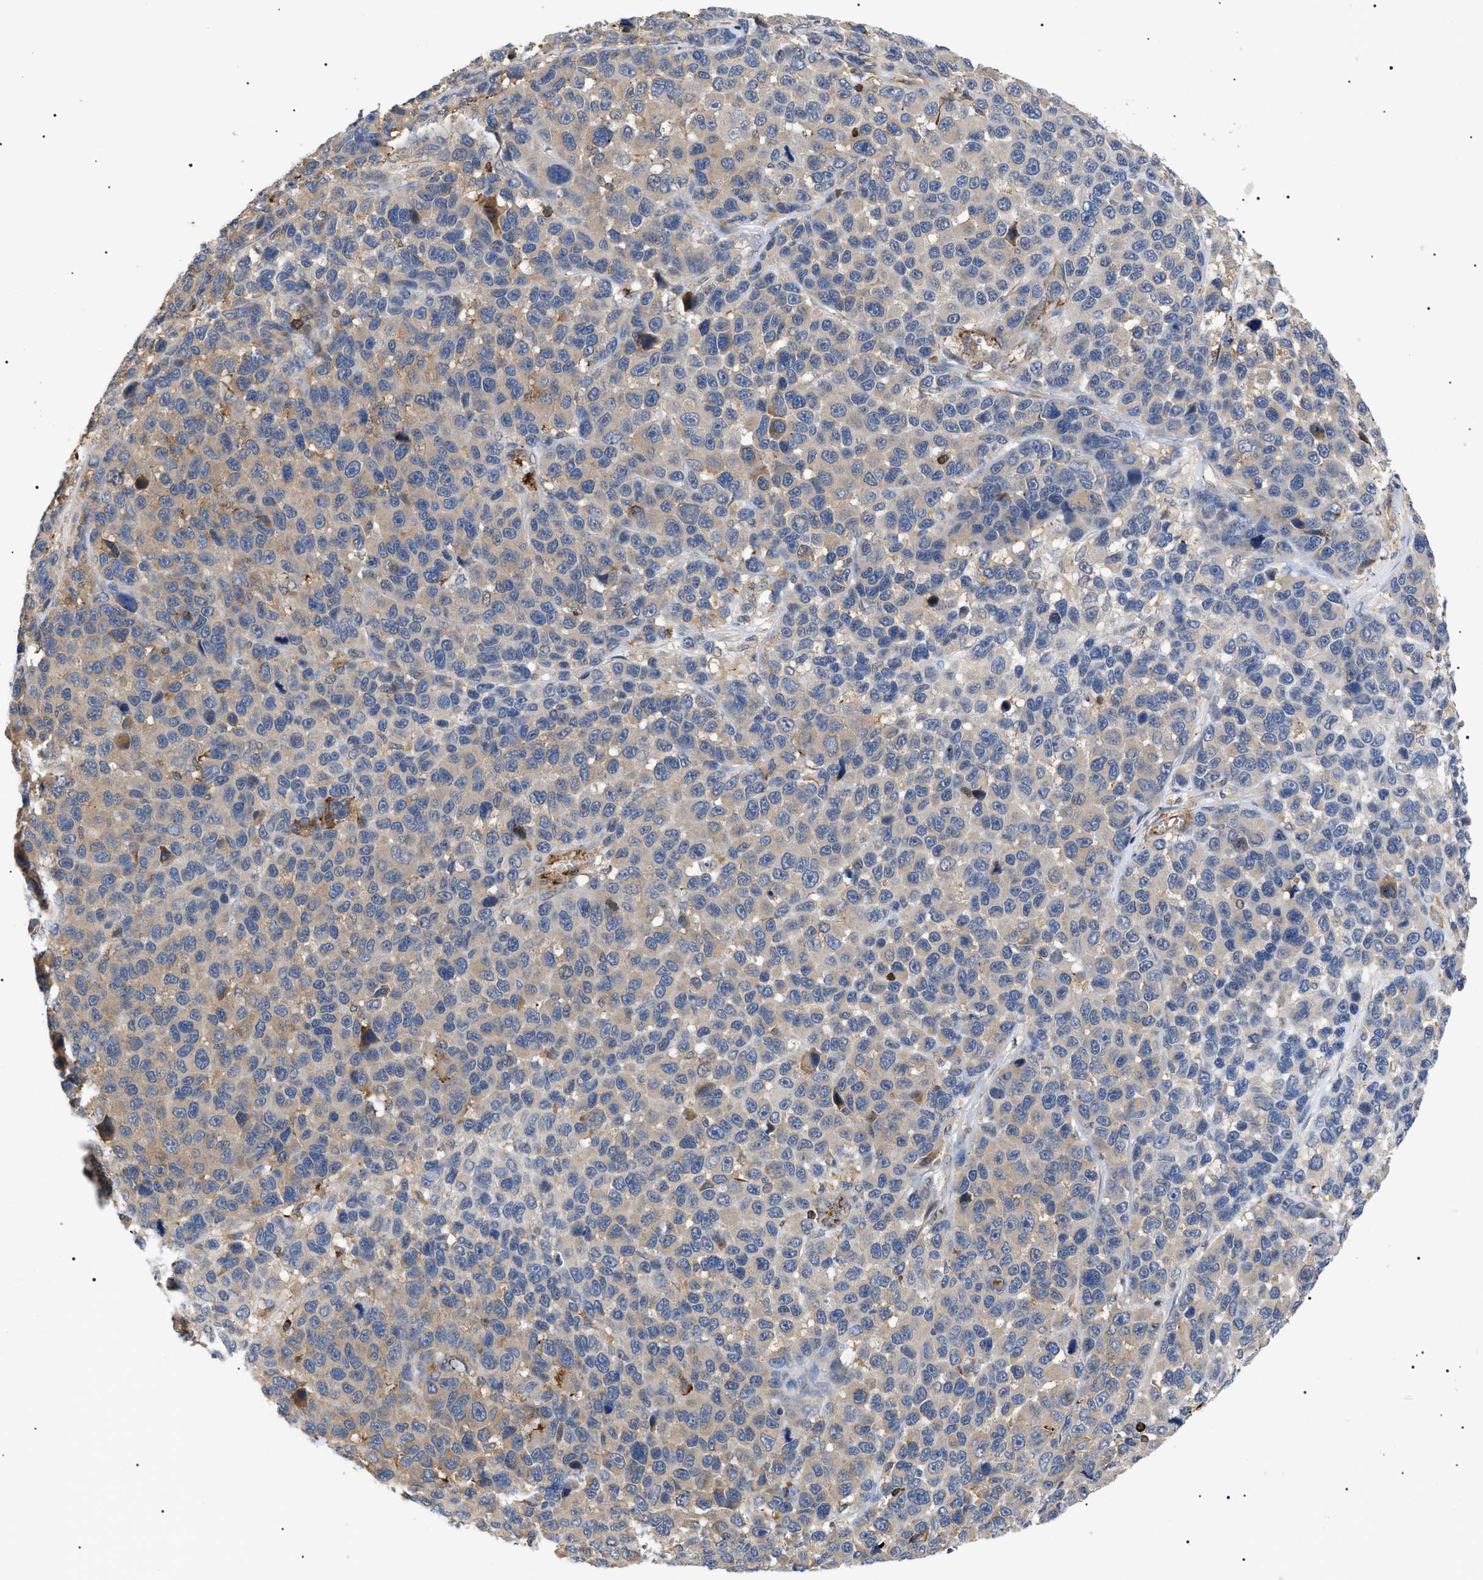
{"staining": {"intensity": "weak", "quantity": "<25%", "location": "cytoplasmic/membranous"}, "tissue": "melanoma", "cell_type": "Tumor cells", "image_type": "cancer", "snomed": [{"axis": "morphology", "description": "Malignant melanoma, NOS"}, {"axis": "topography", "description": "Skin"}], "caption": "Image shows no protein positivity in tumor cells of melanoma tissue.", "gene": "TMTC4", "patient": {"sex": "male", "age": 53}}